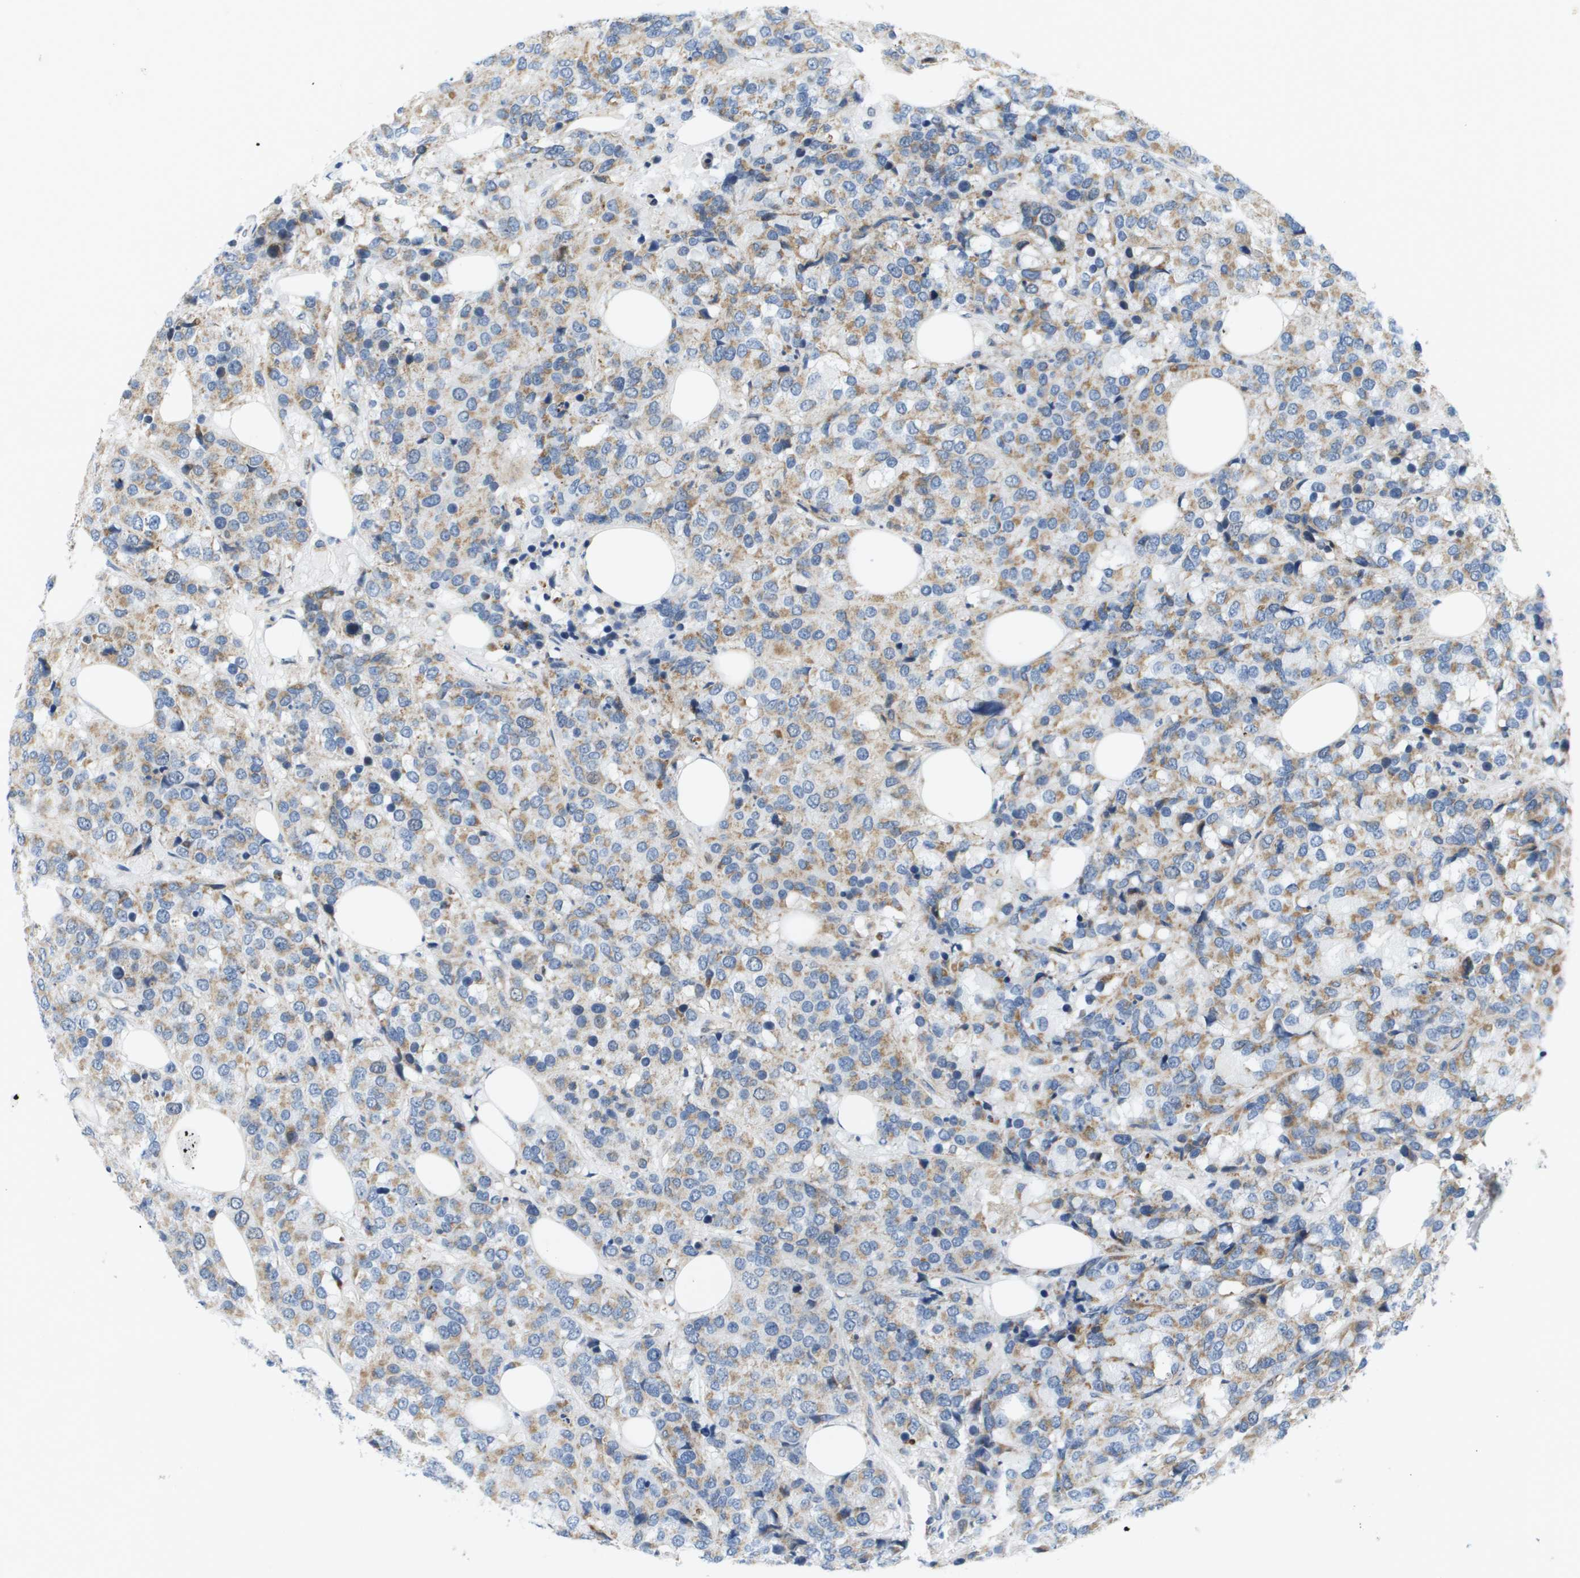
{"staining": {"intensity": "moderate", "quantity": "25%-75%", "location": "cytoplasmic/membranous"}, "tissue": "breast cancer", "cell_type": "Tumor cells", "image_type": "cancer", "snomed": [{"axis": "morphology", "description": "Lobular carcinoma"}, {"axis": "topography", "description": "Breast"}], "caption": "Immunohistochemical staining of lobular carcinoma (breast) displays moderate cytoplasmic/membranous protein staining in approximately 25%-75% of tumor cells. The staining was performed using DAB (3,3'-diaminobenzidine), with brown indicating positive protein expression. Nuclei are stained blue with hematoxylin.", "gene": "KRT23", "patient": {"sex": "female", "age": 59}}